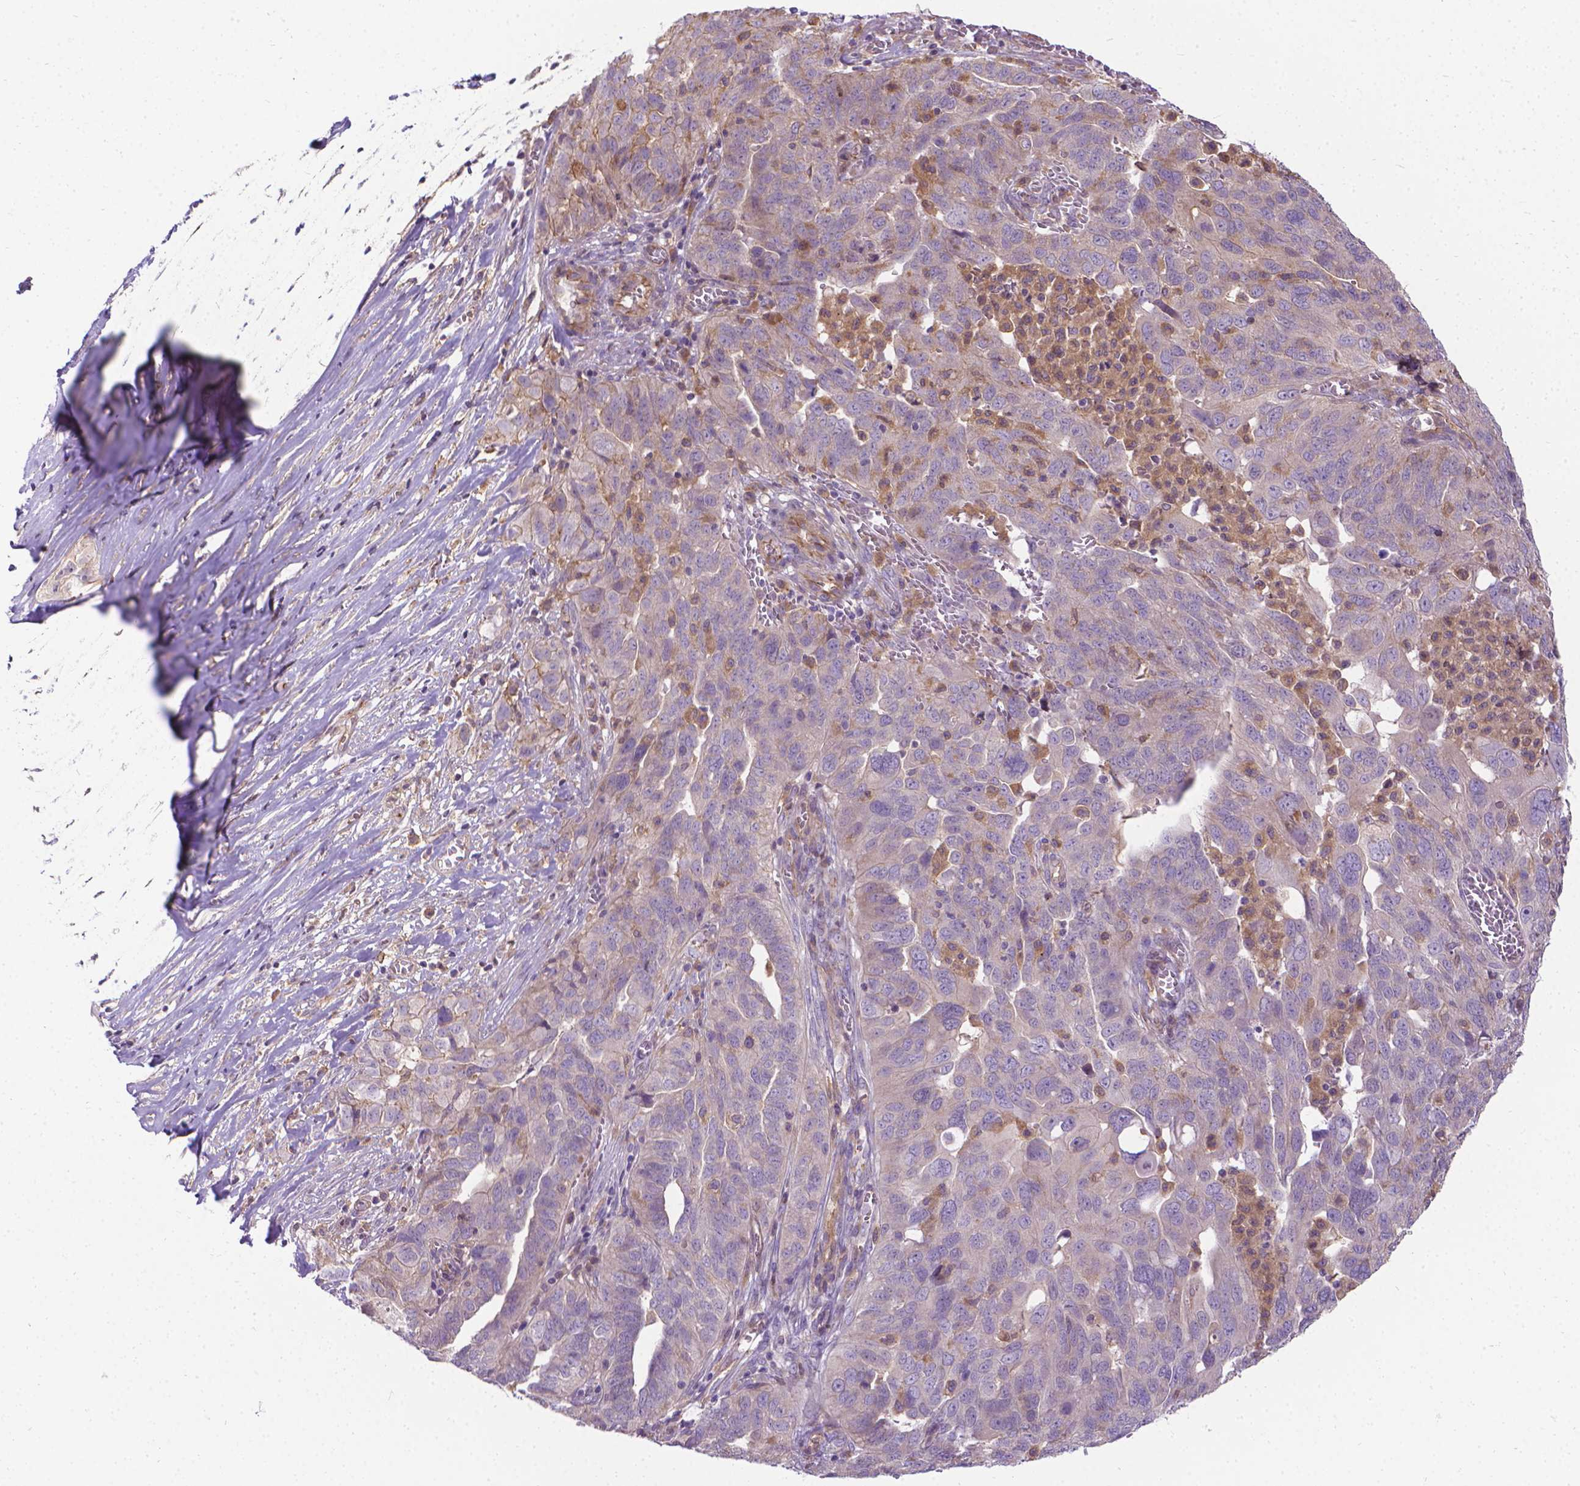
{"staining": {"intensity": "negative", "quantity": "none", "location": "none"}, "tissue": "ovarian cancer", "cell_type": "Tumor cells", "image_type": "cancer", "snomed": [{"axis": "morphology", "description": "Carcinoma, endometroid"}, {"axis": "topography", "description": "Soft tissue"}, {"axis": "topography", "description": "Ovary"}], "caption": "DAB immunohistochemical staining of human ovarian endometroid carcinoma reveals no significant staining in tumor cells.", "gene": "CFAP299", "patient": {"sex": "female", "age": 52}}